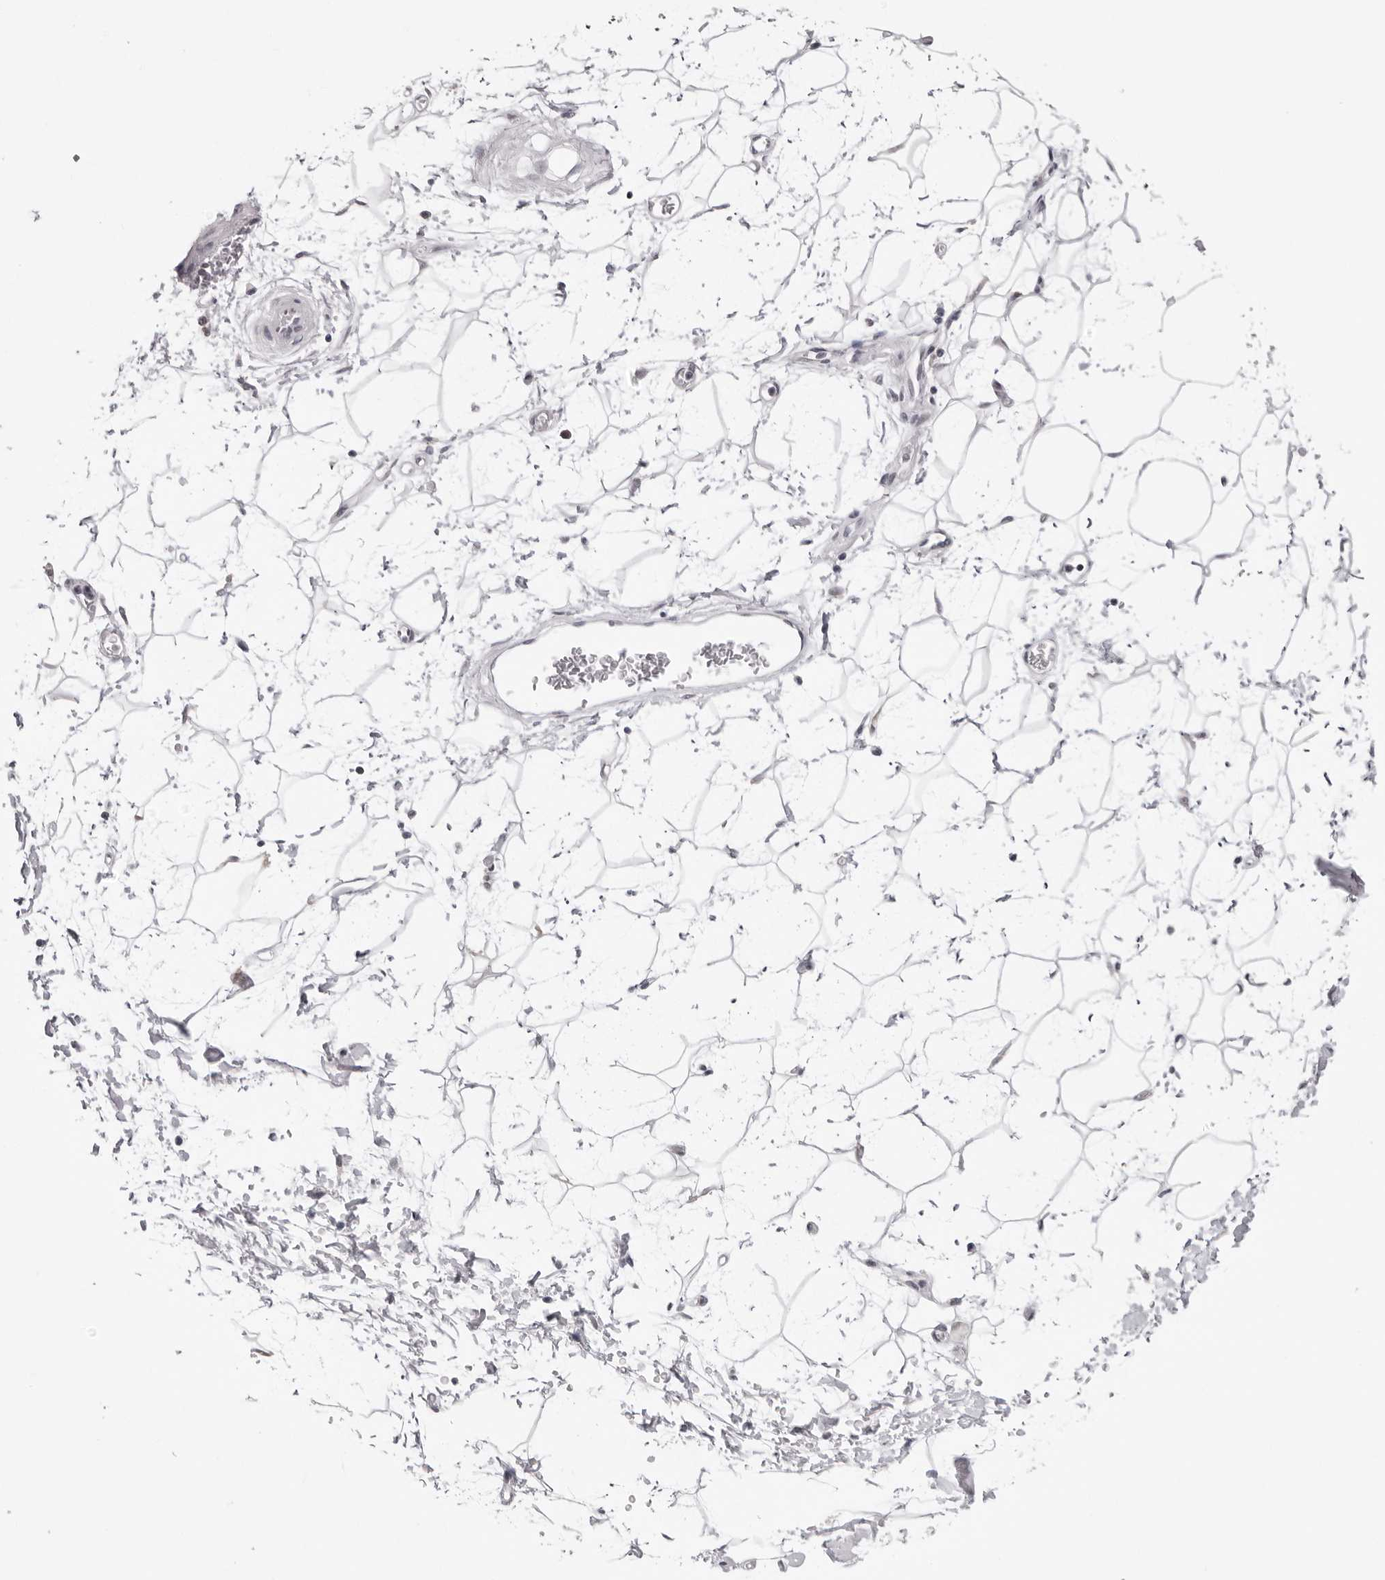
{"staining": {"intensity": "negative", "quantity": "none", "location": "none"}, "tissue": "adipose tissue", "cell_type": "Adipocytes", "image_type": "normal", "snomed": [{"axis": "morphology", "description": "Normal tissue, NOS"}, {"axis": "topography", "description": "Soft tissue"}], "caption": "Adipocytes are negative for brown protein staining in unremarkable adipose tissue. (Immunohistochemistry (ihc), brightfield microscopy, high magnification).", "gene": "PRUNE1", "patient": {"sex": "male", "age": 72}}